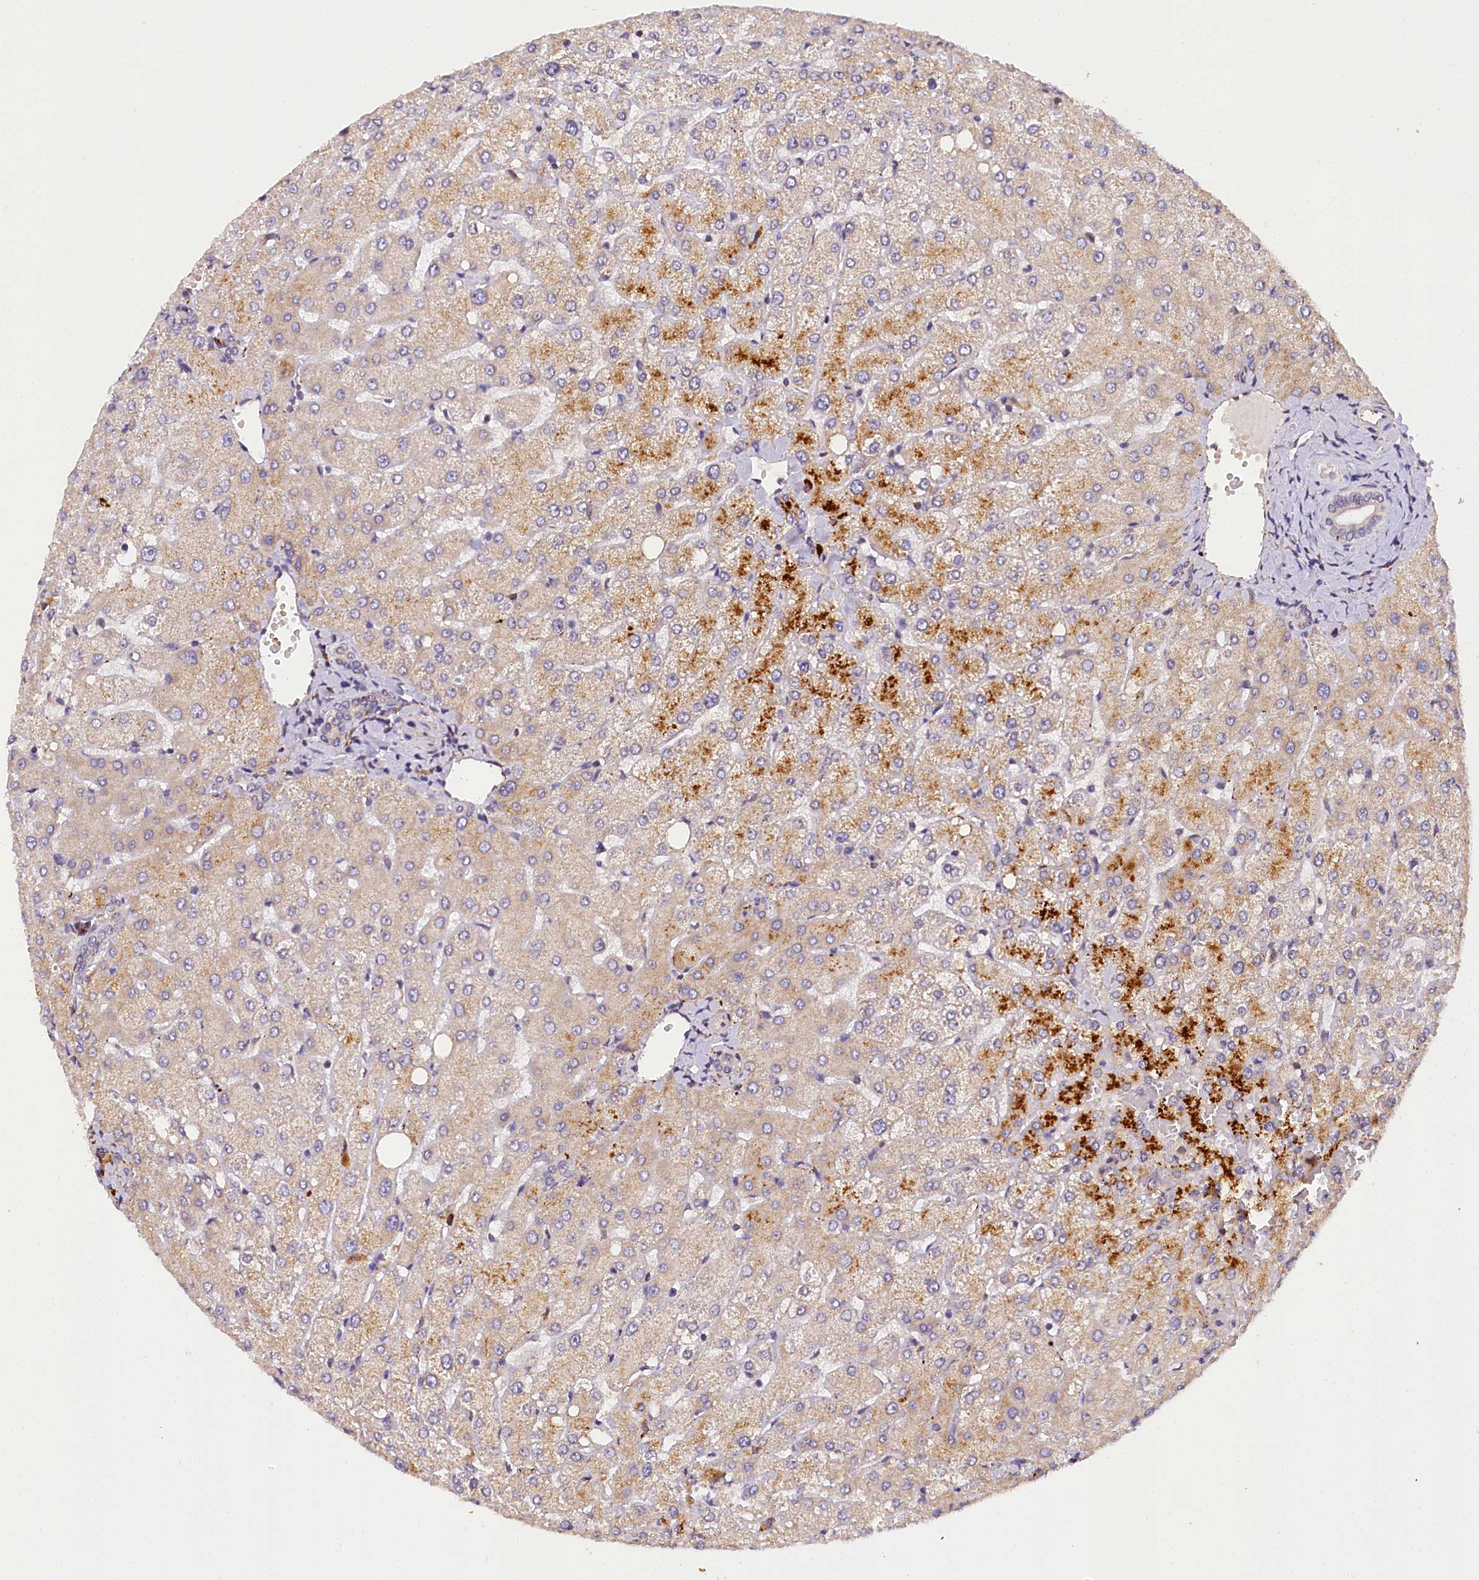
{"staining": {"intensity": "negative", "quantity": "none", "location": "none"}, "tissue": "liver", "cell_type": "Cholangiocytes", "image_type": "normal", "snomed": [{"axis": "morphology", "description": "Normal tissue, NOS"}, {"axis": "topography", "description": "Liver"}], "caption": "Immunohistochemistry (IHC) of normal human liver exhibits no staining in cholangiocytes.", "gene": "SUPV3L1", "patient": {"sex": "female", "age": 54}}